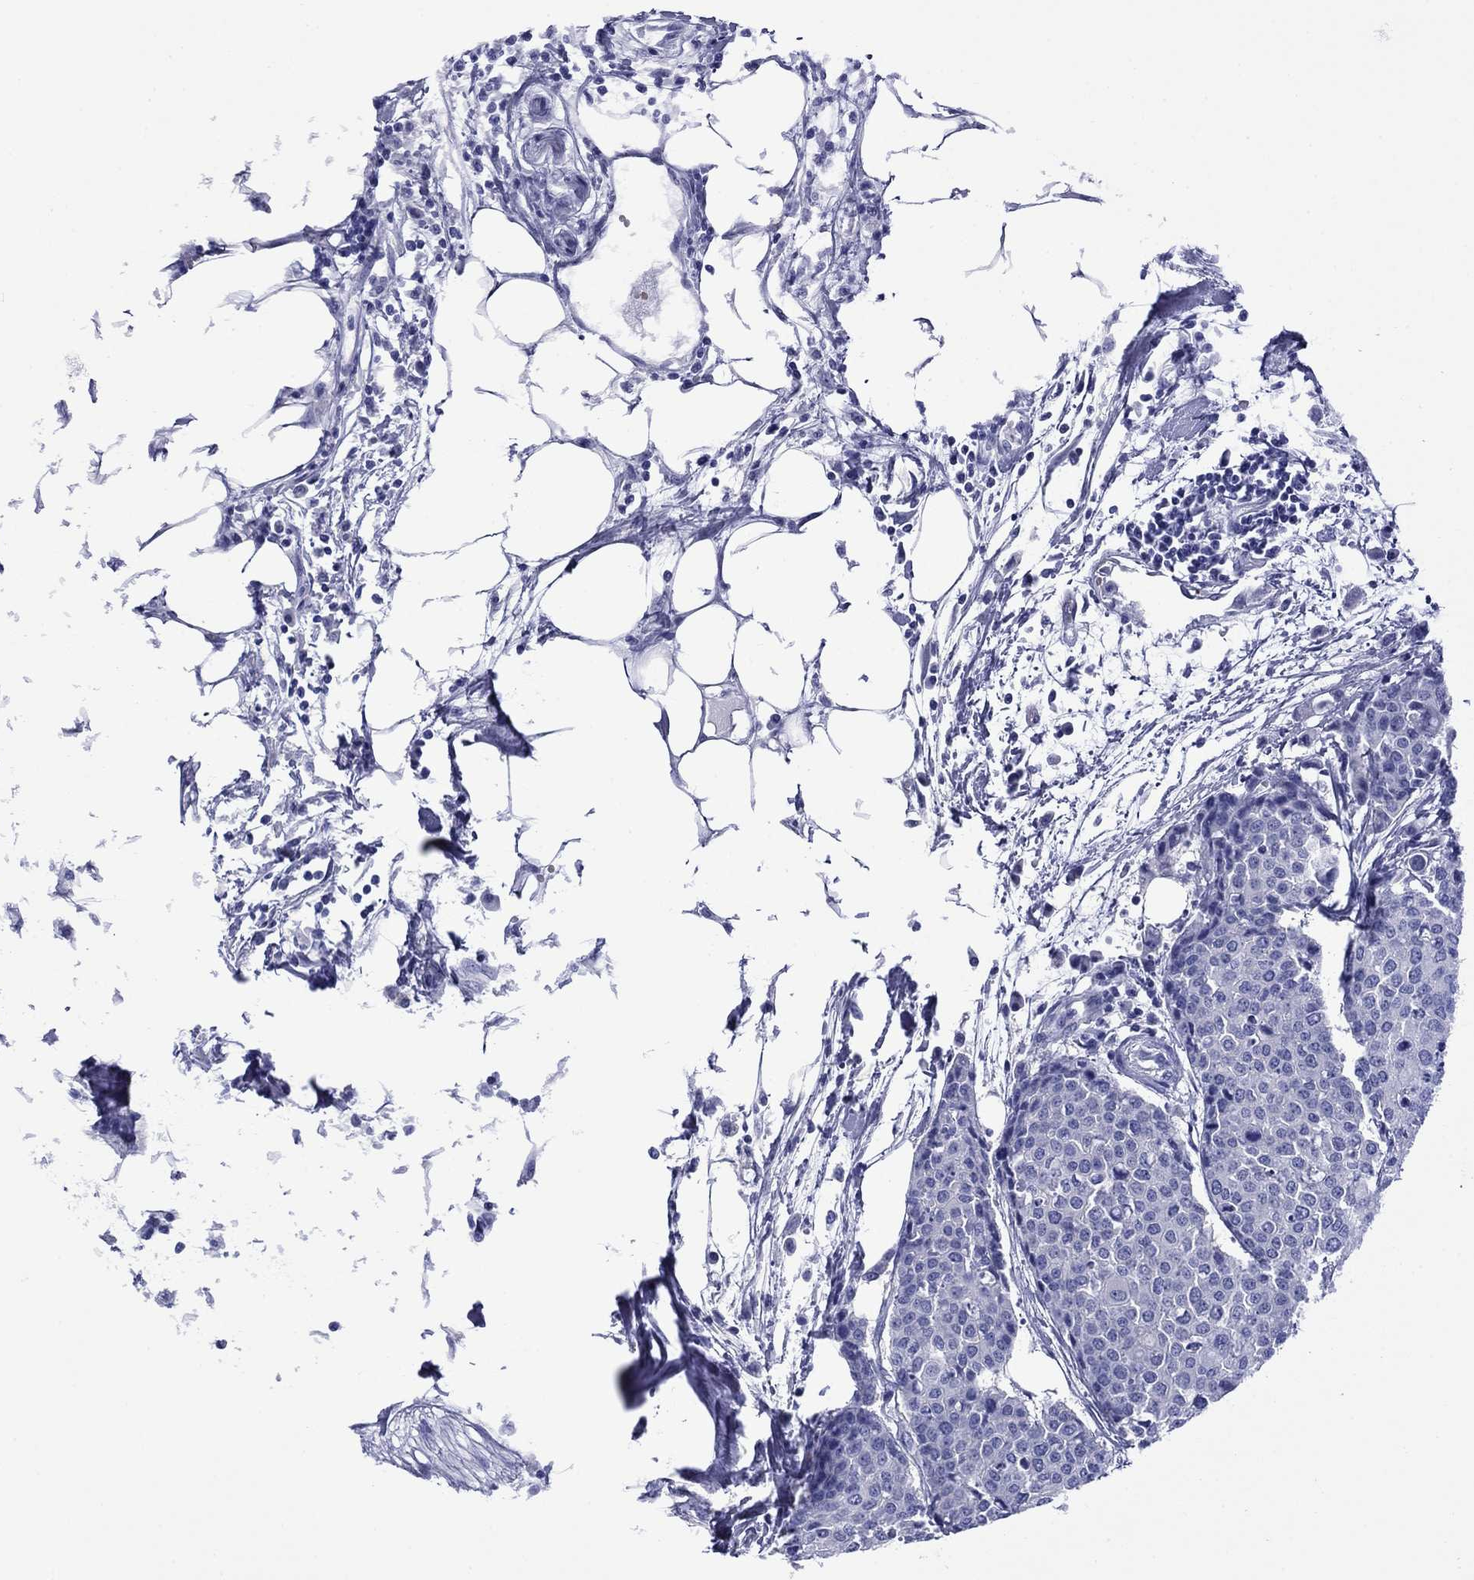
{"staining": {"intensity": "negative", "quantity": "none", "location": "none"}, "tissue": "carcinoid", "cell_type": "Tumor cells", "image_type": "cancer", "snomed": [{"axis": "morphology", "description": "Carcinoid, malignant, NOS"}, {"axis": "topography", "description": "Colon"}], "caption": "This photomicrograph is of malignant carcinoid stained with immunohistochemistry (IHC) to label a protein in brown with the nuclei are counter-stained blue. There is no positivity in tumor cells. (DAB immunohistochemistry, high magnification).", "gene": "ROM1", "patient": {"sex": "male", "age": 81}}